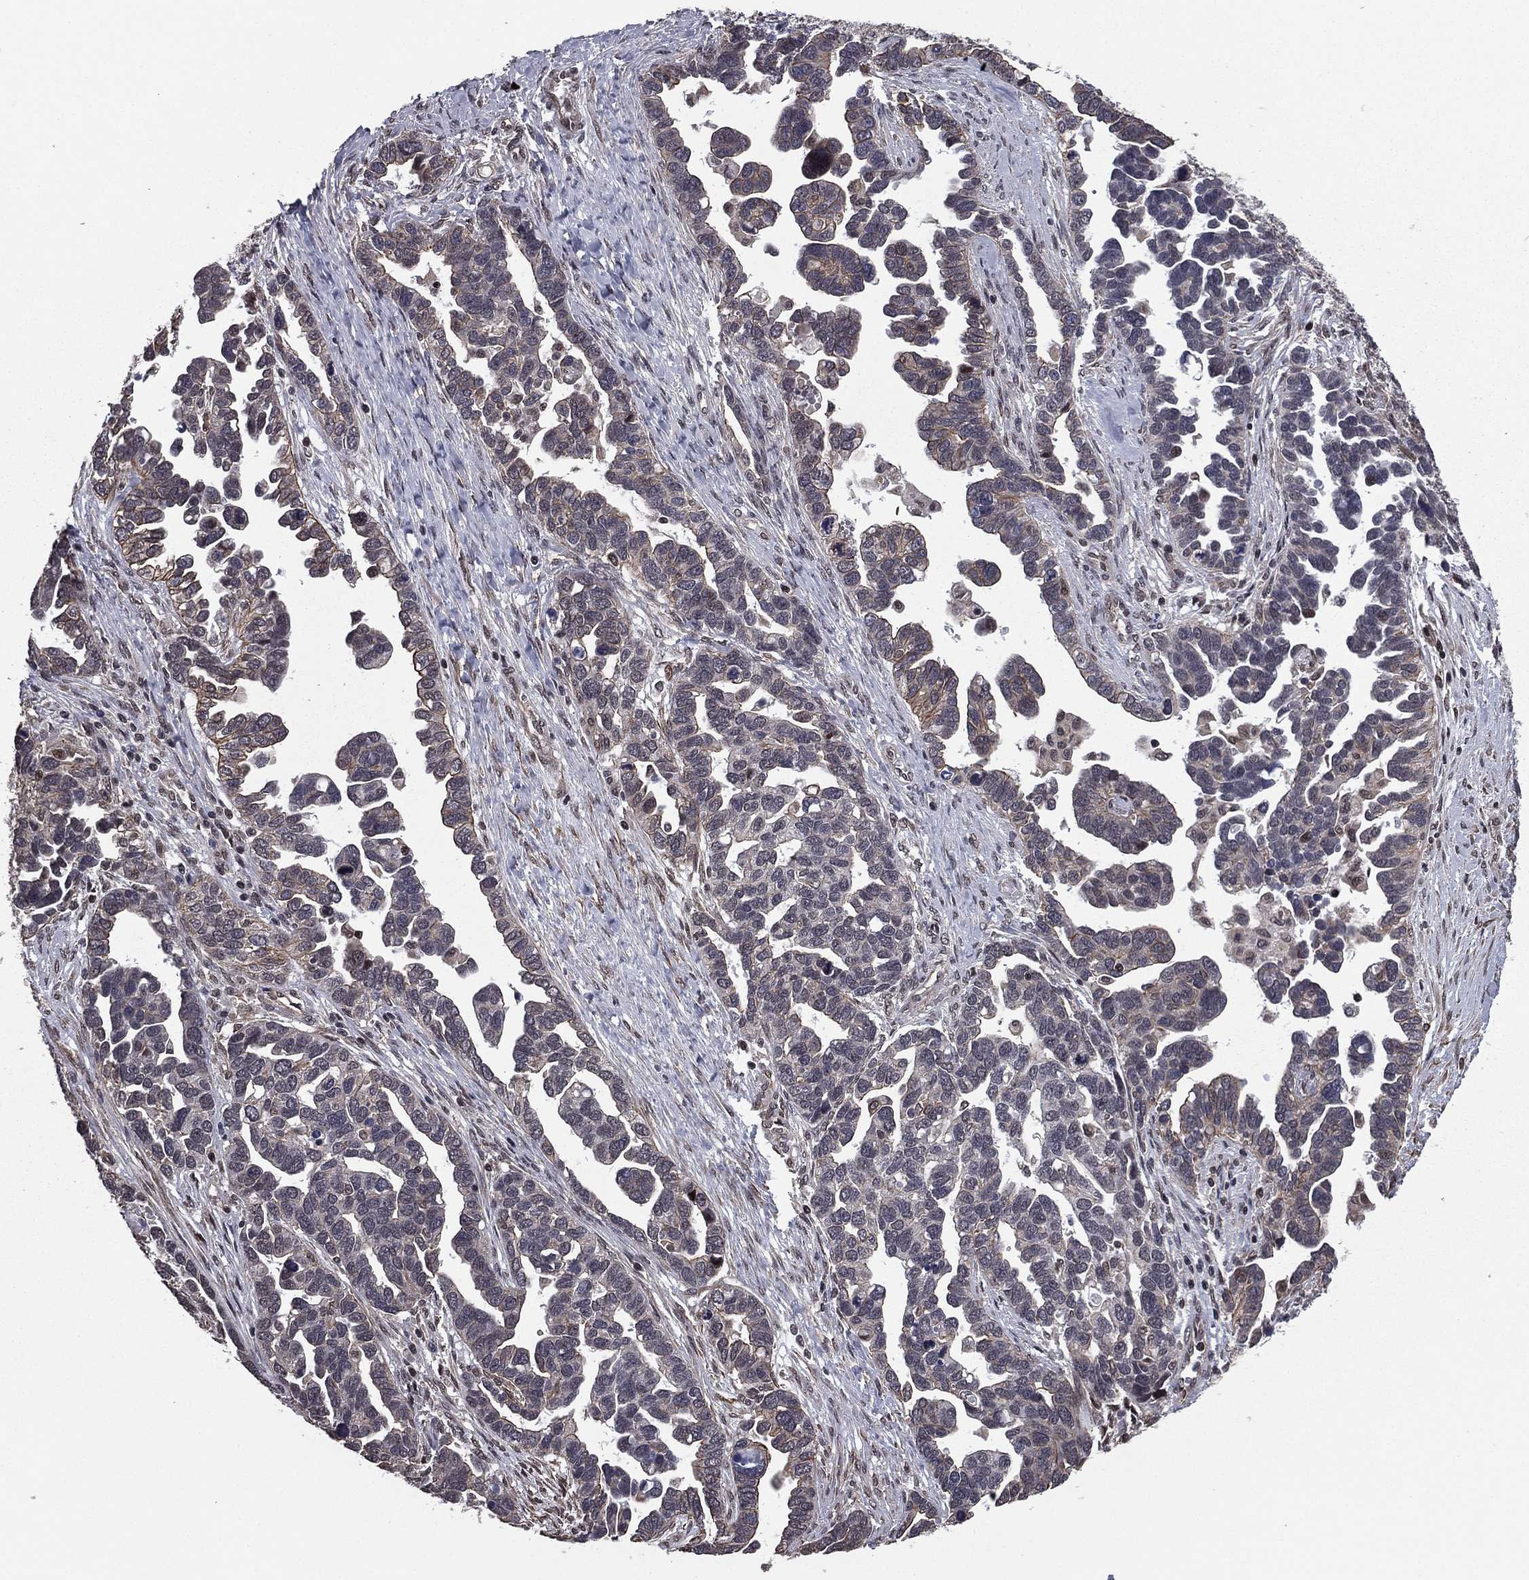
{"staining": {"intensity": "weak", "quantity": "<25%", "location": "cytoplasmic/membranous"}, "tissue": "ovarian cancer", "cell_type": "Tumor cells", "image_type": "cancer", "snomed": [{"axis": "morphology", "description": "Cystadenocarcinoma, serous, NOS"}, {"axis": "topography", "description": "Ovary"}], "caption": "DAB (3,3'-diaminobenzidine) immunohistochemical staining of serous cystadenocarcinoma (ovarian) displays no significant positivity in tumor cells.", "gene": "RARB", "patient": {"sex": "female", "age": 54}}